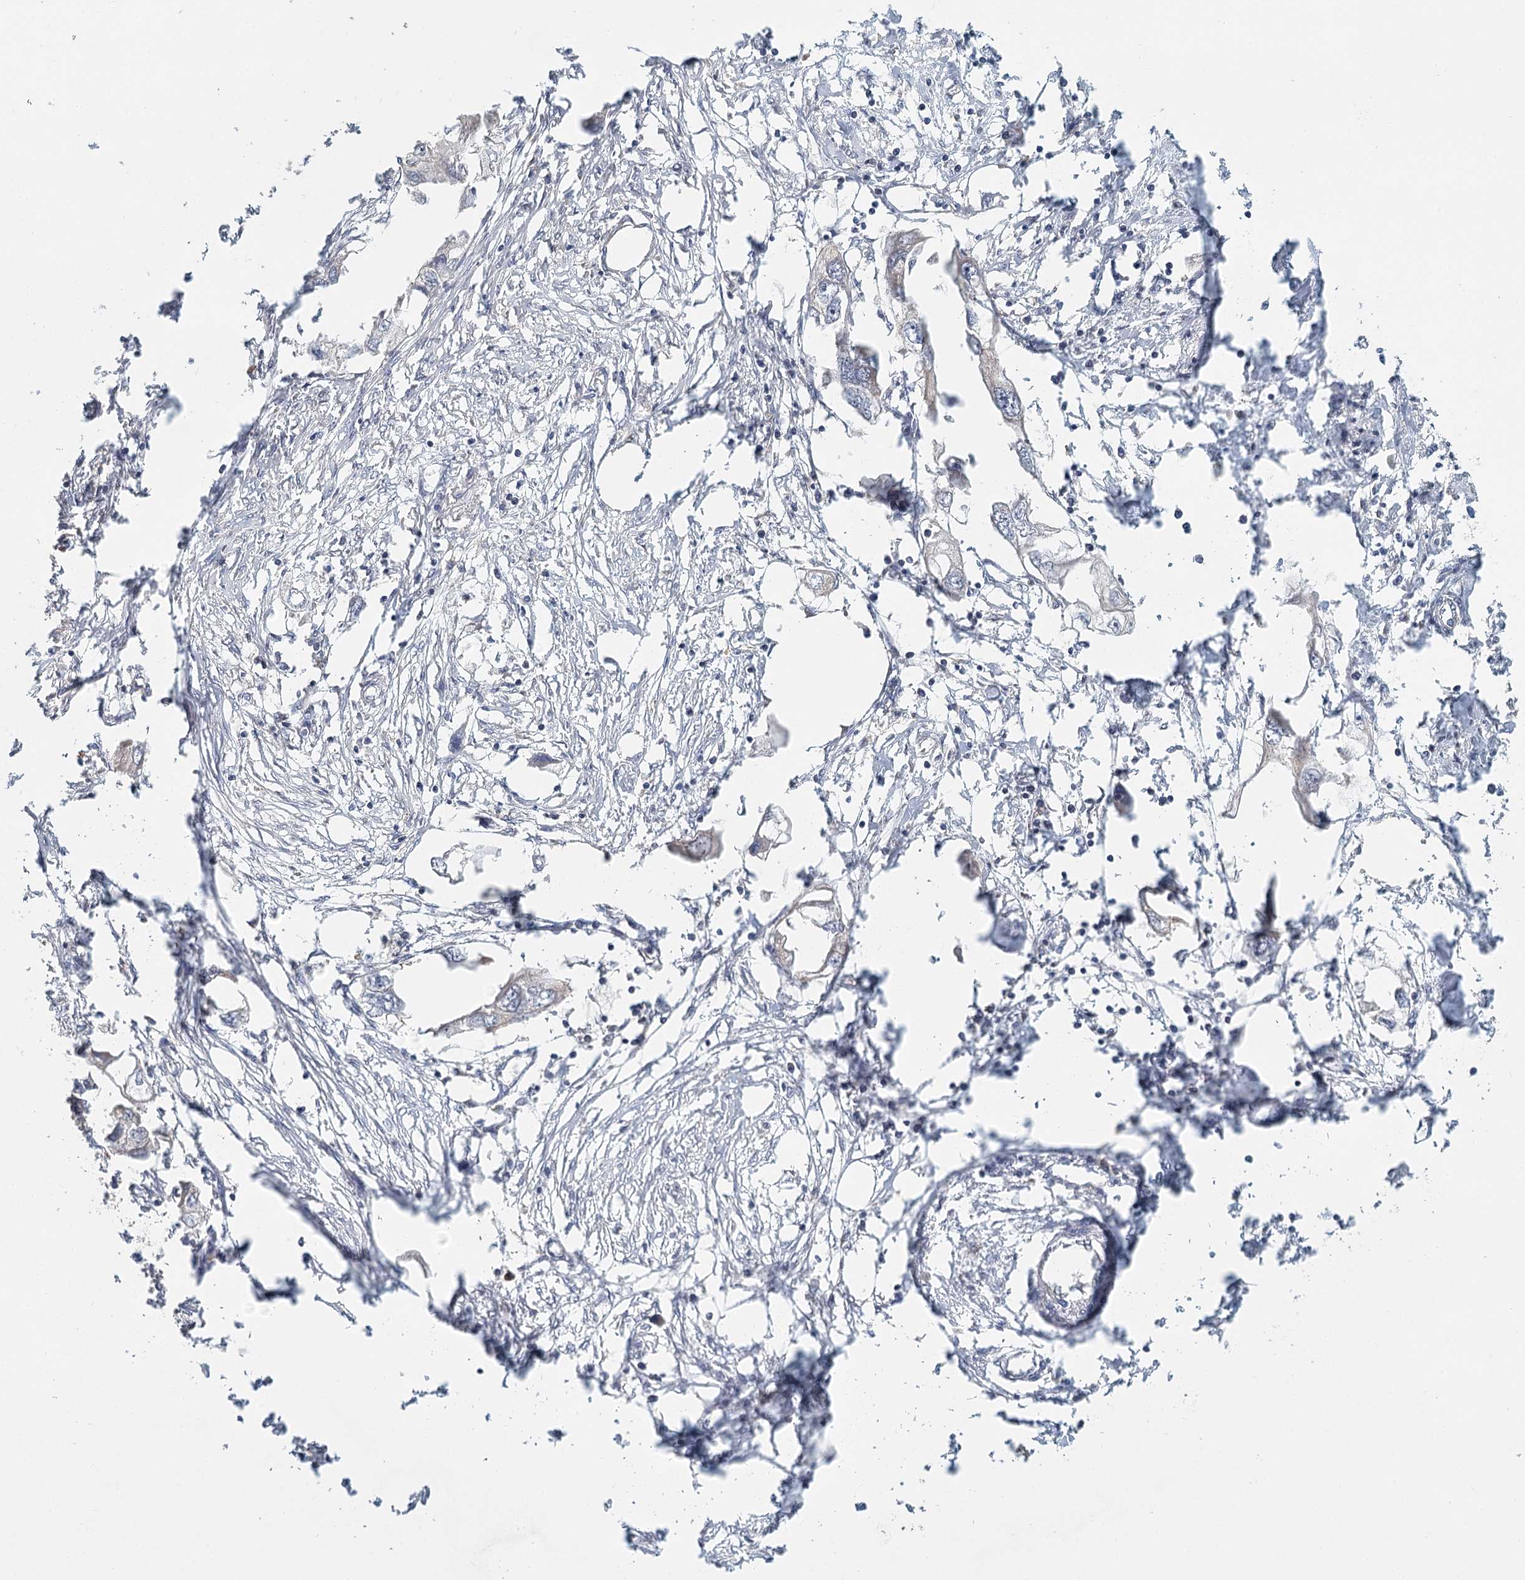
{"staining": {"intensity": "negative", "quantity": "none", "location": "none"}, "tissue": "endometrial cancer", "cell_type": "Tumor cells", "image_type": "cancer", "snomed": [{"axis": "morphology", "description": "Adenocarcinoma, NOS"}, {"axis": "morphology", "description": "Adenocarcinoma, metastatic, NOS"}, {"axis": "topography", "description": "Adipose tissue"}, {"axis": "topography", "description": "Endometrium"}], "caption": "This is an immunohistochemistry histopathology image of human metastatic adenocarcinoma (endometrial). There is no staining in tumor cells.", "gene": "ADK", "patient": {"sex": "female", "age": 67}}